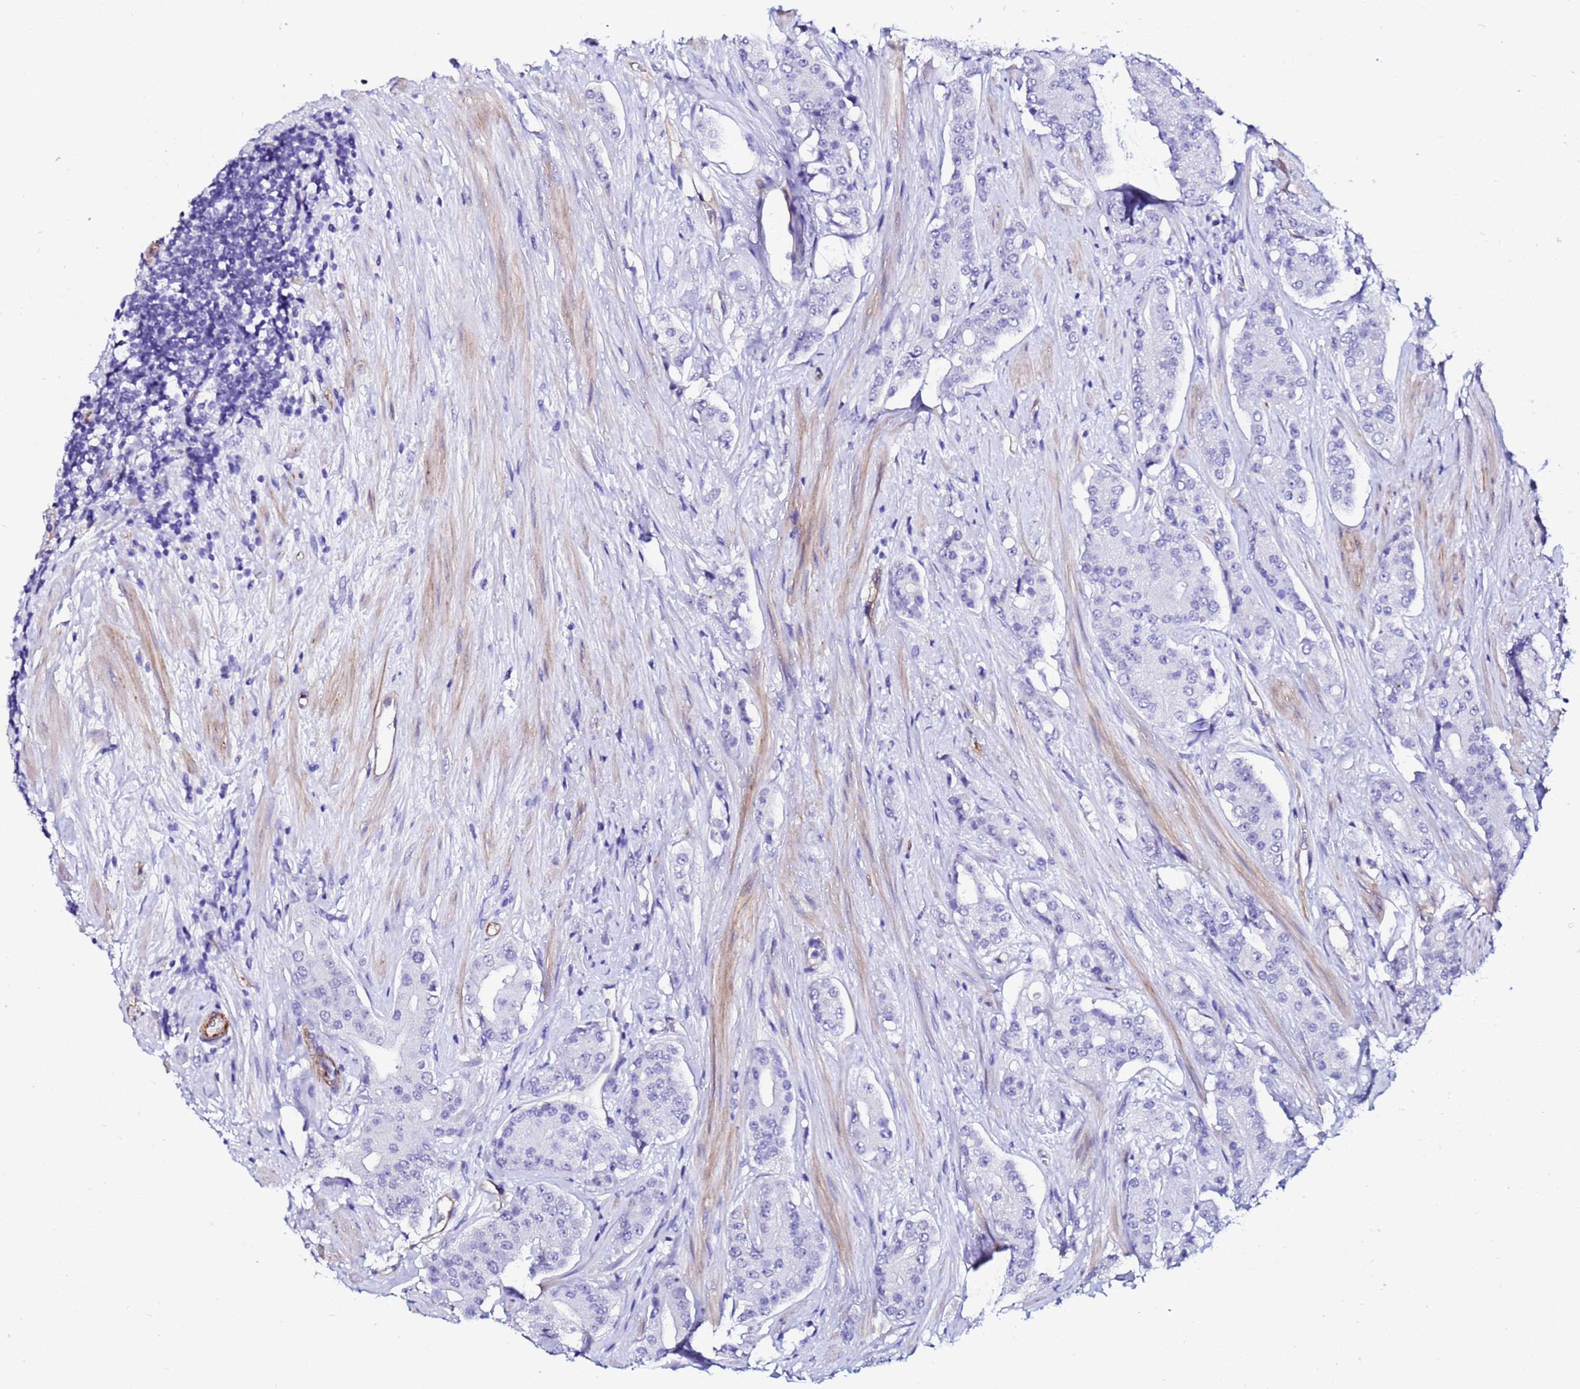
{"staining": {"intensity": "negative", "quantity": "none", "location": "none"}, "tissue": "prostate cancer", "cell_type": "Tumor cells", "image_type": "cancer", "snomed": [{"axis": "morphology", "description": "Adenocarcinoma, High grade"}, {"axis": "topography", "description": "Prostate"}], "caption": "A histopathology image of adenocarcinoma (high-grade) (prostate) stained for a protein displays no brown staining in tumor cells. Brightfield microscopy of immunohistochemistry stained with DAB (3,3'-diaminobenzidine) (brown) and hematoxylin (blue), captured at high magnification.", "gene": "DEFB104A", "patient": {"sex": "male", "age": 71}}